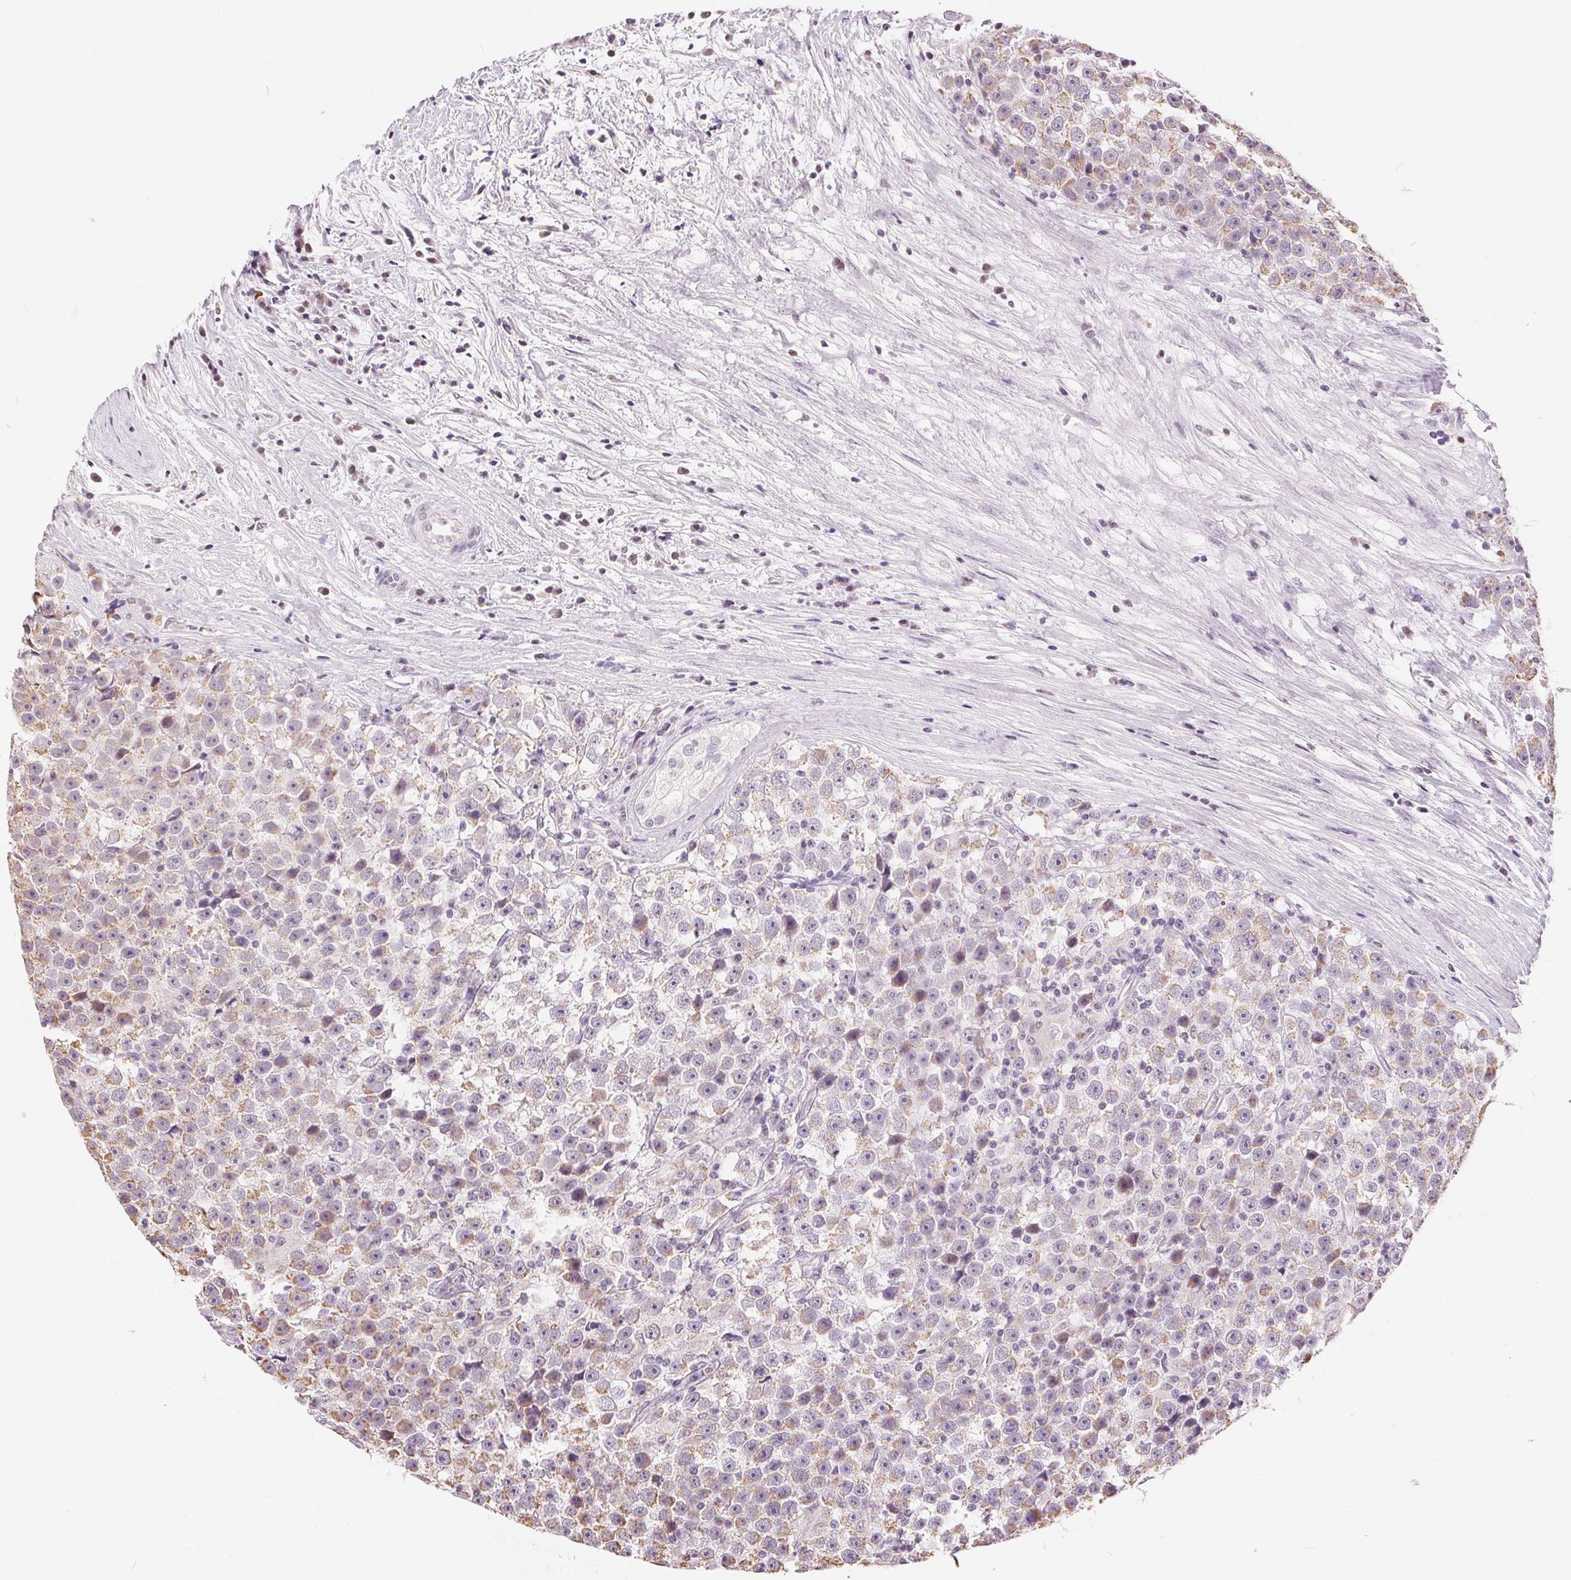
{"staining": {"intensity": "weak", "quantity": "<25%", "location": "cytoplasmic/membranous"}, "tissue": "testis cancer", "cell_type": "Tumor cells", "image_type": "cancer", "snomed": [{"axis": "morphology", "description": "Seminoma, NOS"}, {"axis": "topography", "description": "Testis"}], "caption": "An IHC histopathology image of seminoma (testis) is shown. There is no staining in tumor cells of seminoma (testis).", "gene": "POU2F2", "patient": {"sex": "male", "age": 31}}